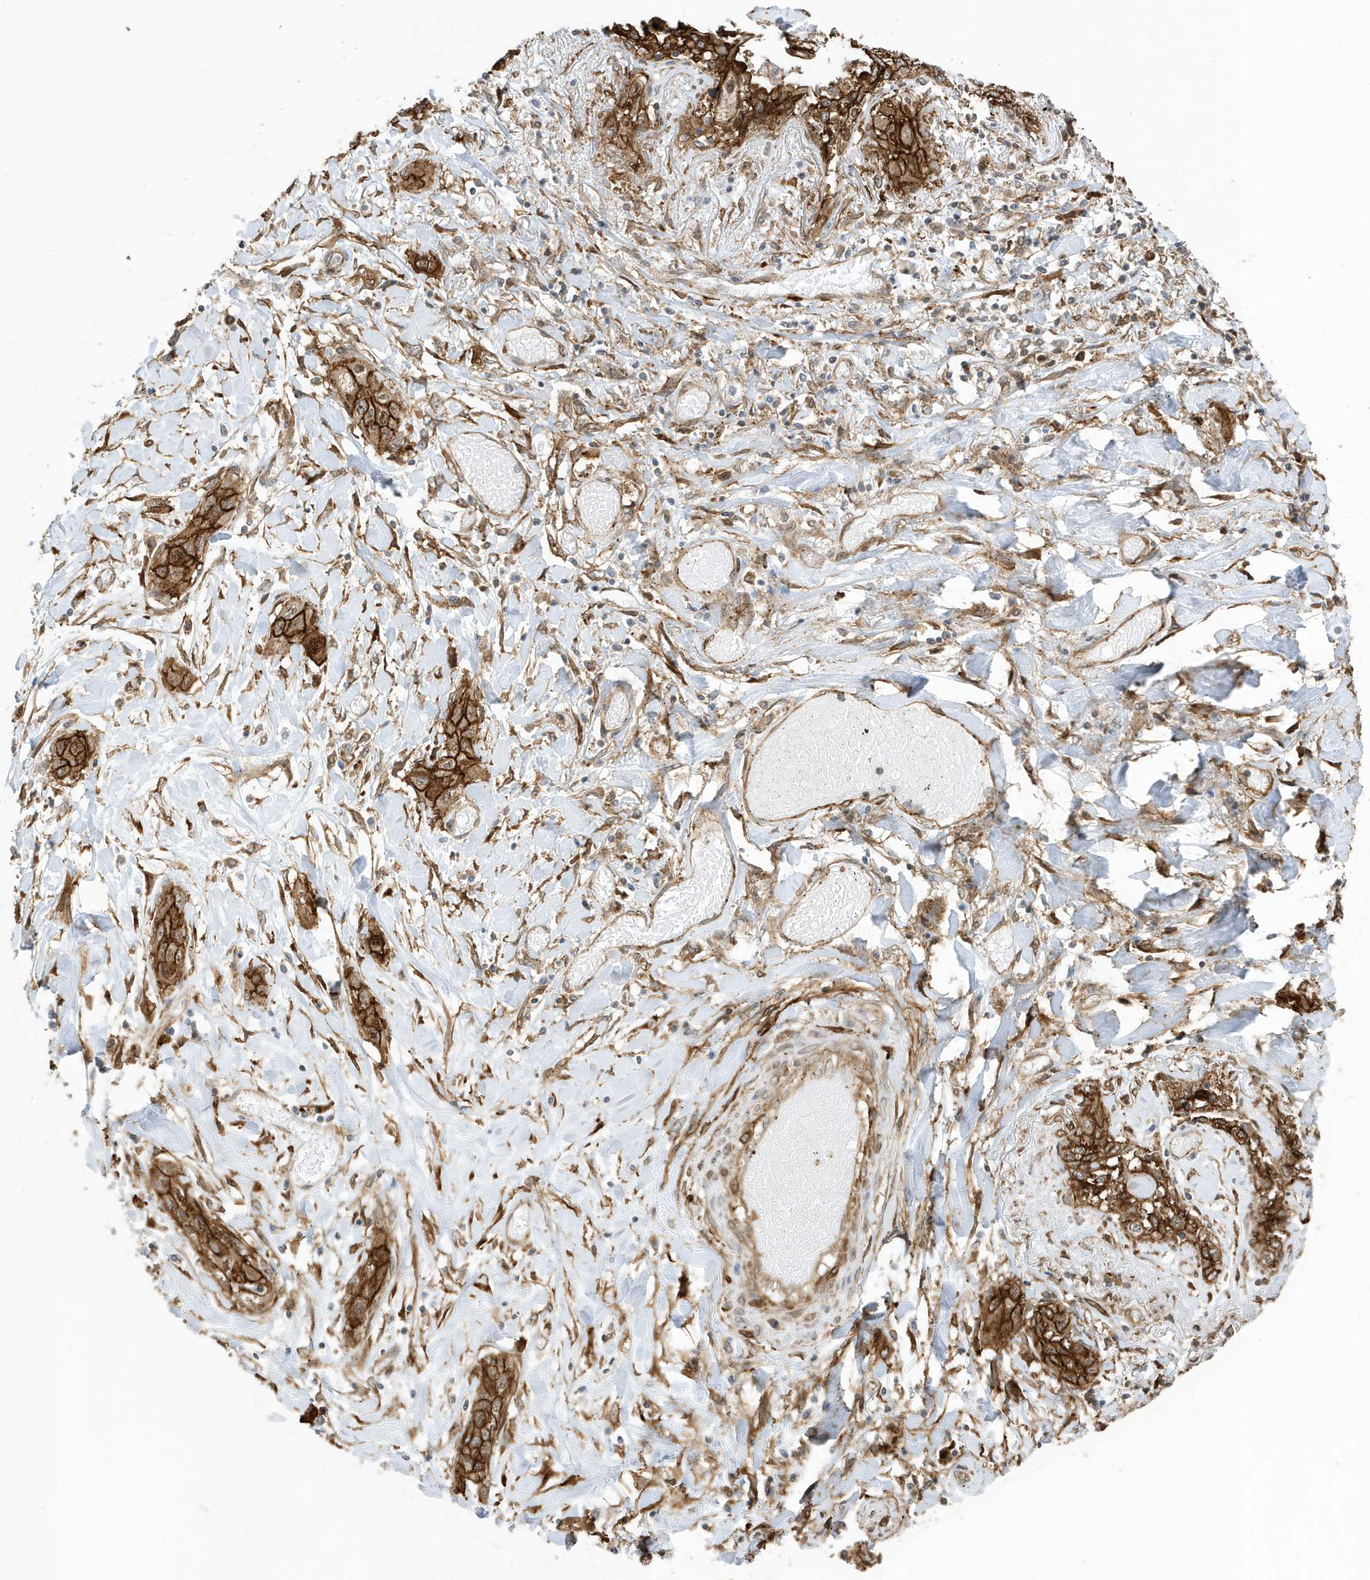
{"staining": {"intensity": "strong", "quantity": ">75%", "location": "cytoplasmic/membranous"}, "tissue": "lung cancer", "cell_type": "Tumor cells", "image_type": "cancer", "snomed": [{"axis": "morphology", "description": "Squamous cell carcinoma, NOS"}, {"axis": "topography", "description": "Lung"}], "caption": "Lung cancer was stained to show a protein in brown. There is high levels of strong cytoplasmic/membranous positivity in approximately >75% of tumor cells.", "gene": "CDC42EP3", "patient": {"sex": "female", "age": 47}}